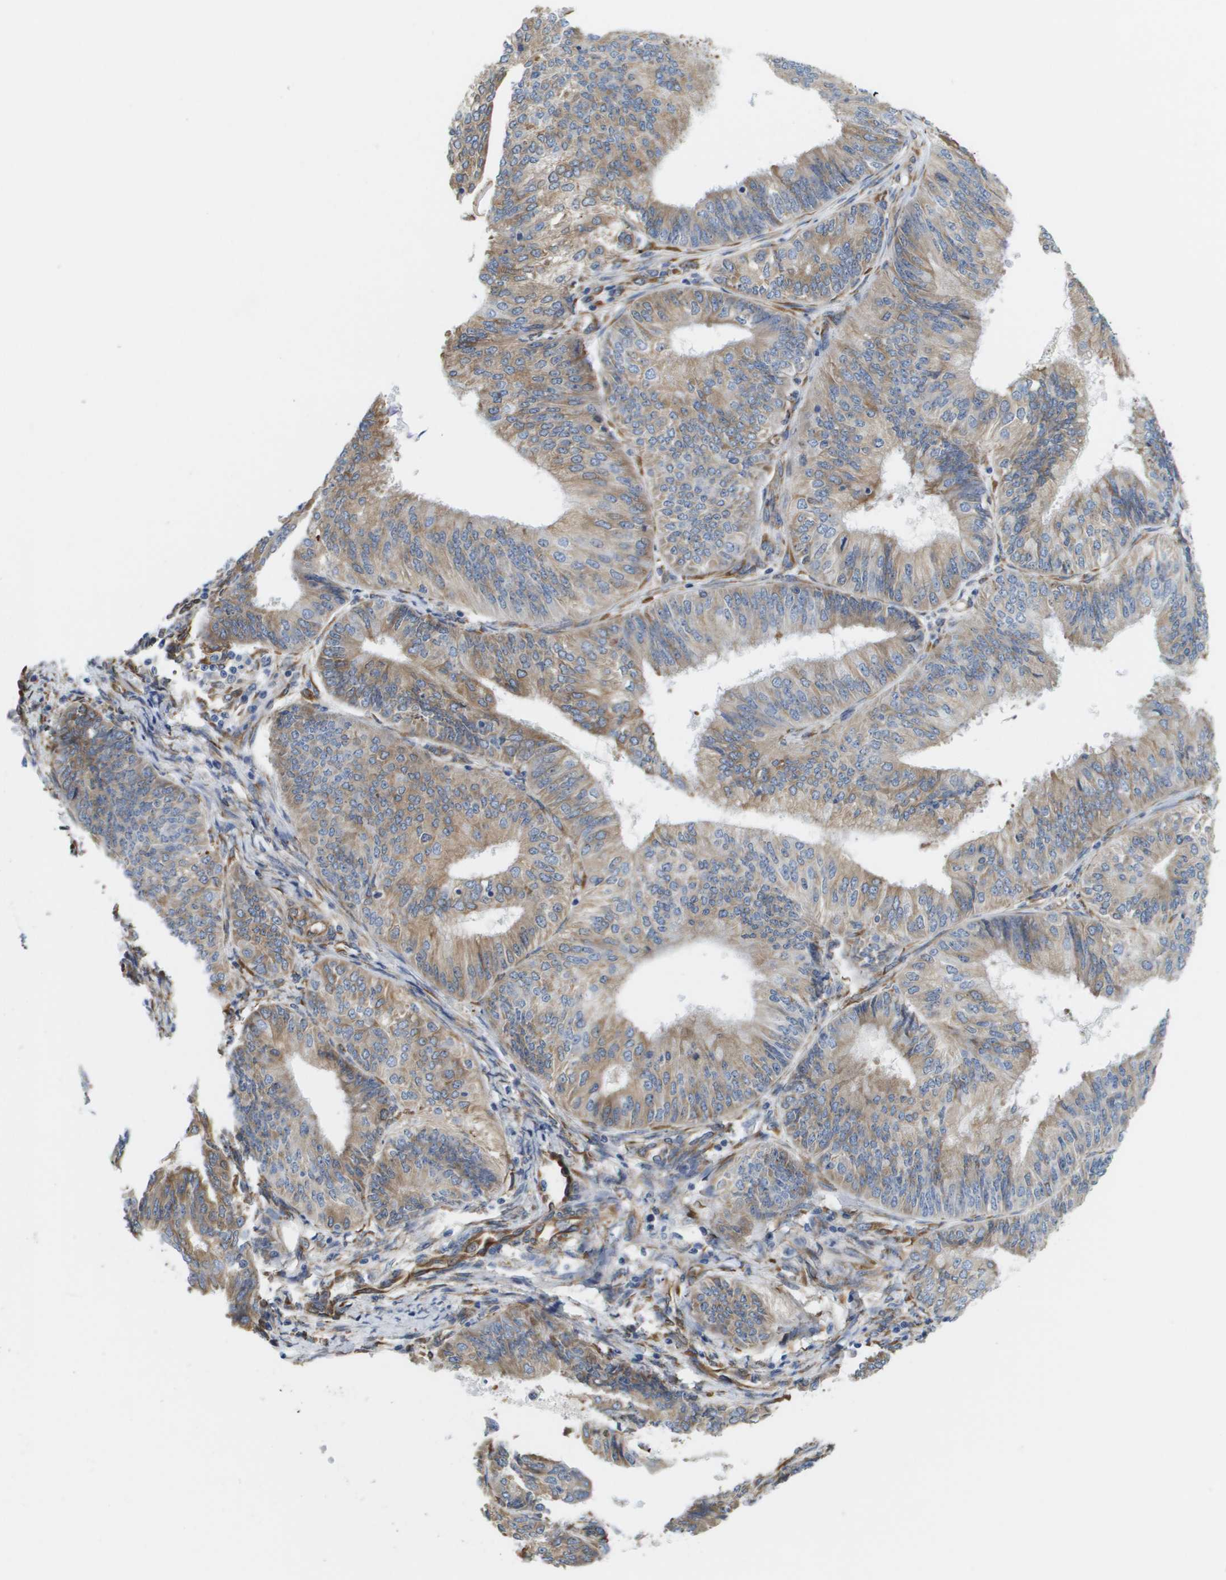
{"staining": {"intensity": "moderate", "quantity": "25%-75%", "location": "cytoplasmic/membranous"}, "tissue": "endometrial cancer", "cell_type": "Tumor cells", "image_type": "cancer", "snomed": [{"axis": "morphology", "description": "Adenocarcinoma, NOS"}, {"axis": "topography", "description": "Endometrium"}], "caption": "An IHC image of tumor tissue is shown. Protein staining in brown highlights moderate cytoplasmic/membranous positivity in endometrial adenocarcinoma within tumor cells. The protein of interest is shown in brown color, while the nuclei are stained blue.", "gene": "ST3GAL2", "patient": {"sex": "female", "age": 58}}